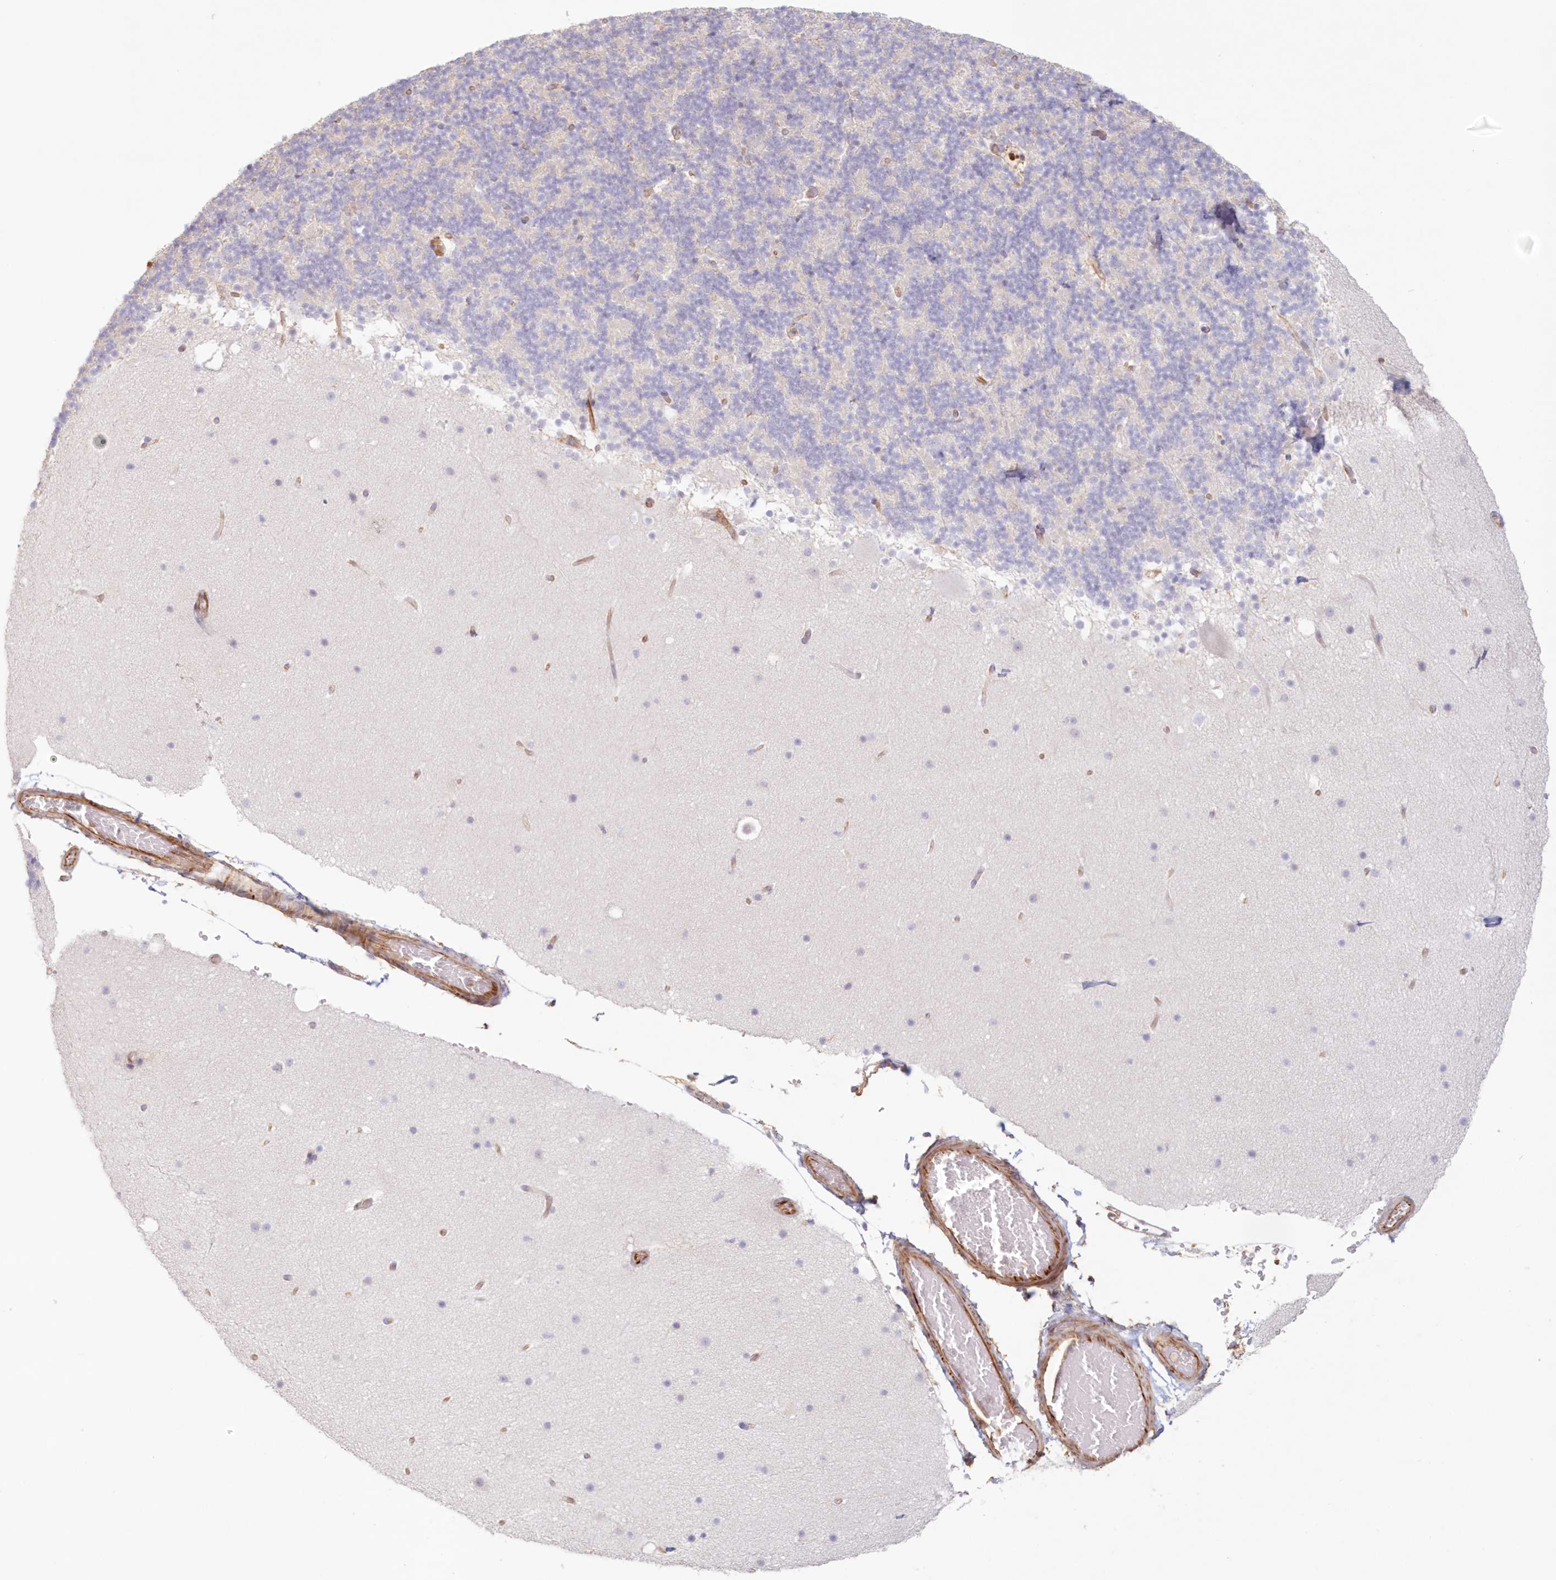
{"staining": {"intensity": "negative", "quantity": "none", "location": "none"}, "tissue": "cerebellum", "cell_type": "Cells in granular layer", "image_type": "normal", "snomed": [{"axis": "morphology", "description": "Normal tissue, NOS"}, {"axis": "topography", "description": "Cerebellum"}], "caption": "Immunohistochemistry photomicrograph of benign cerebellum stained for a protein (brown), which displays no positivity in cells in granular layer. (Stains: DAB (3,3'-diaminobenzidine) immunohistochemistry (IHC) with hematoxylin counter stain, Microscopy: brightfield microscopy at high magnification).", "gene": "DMRTB1", "patient": {"sex": "male", "age": 57}}